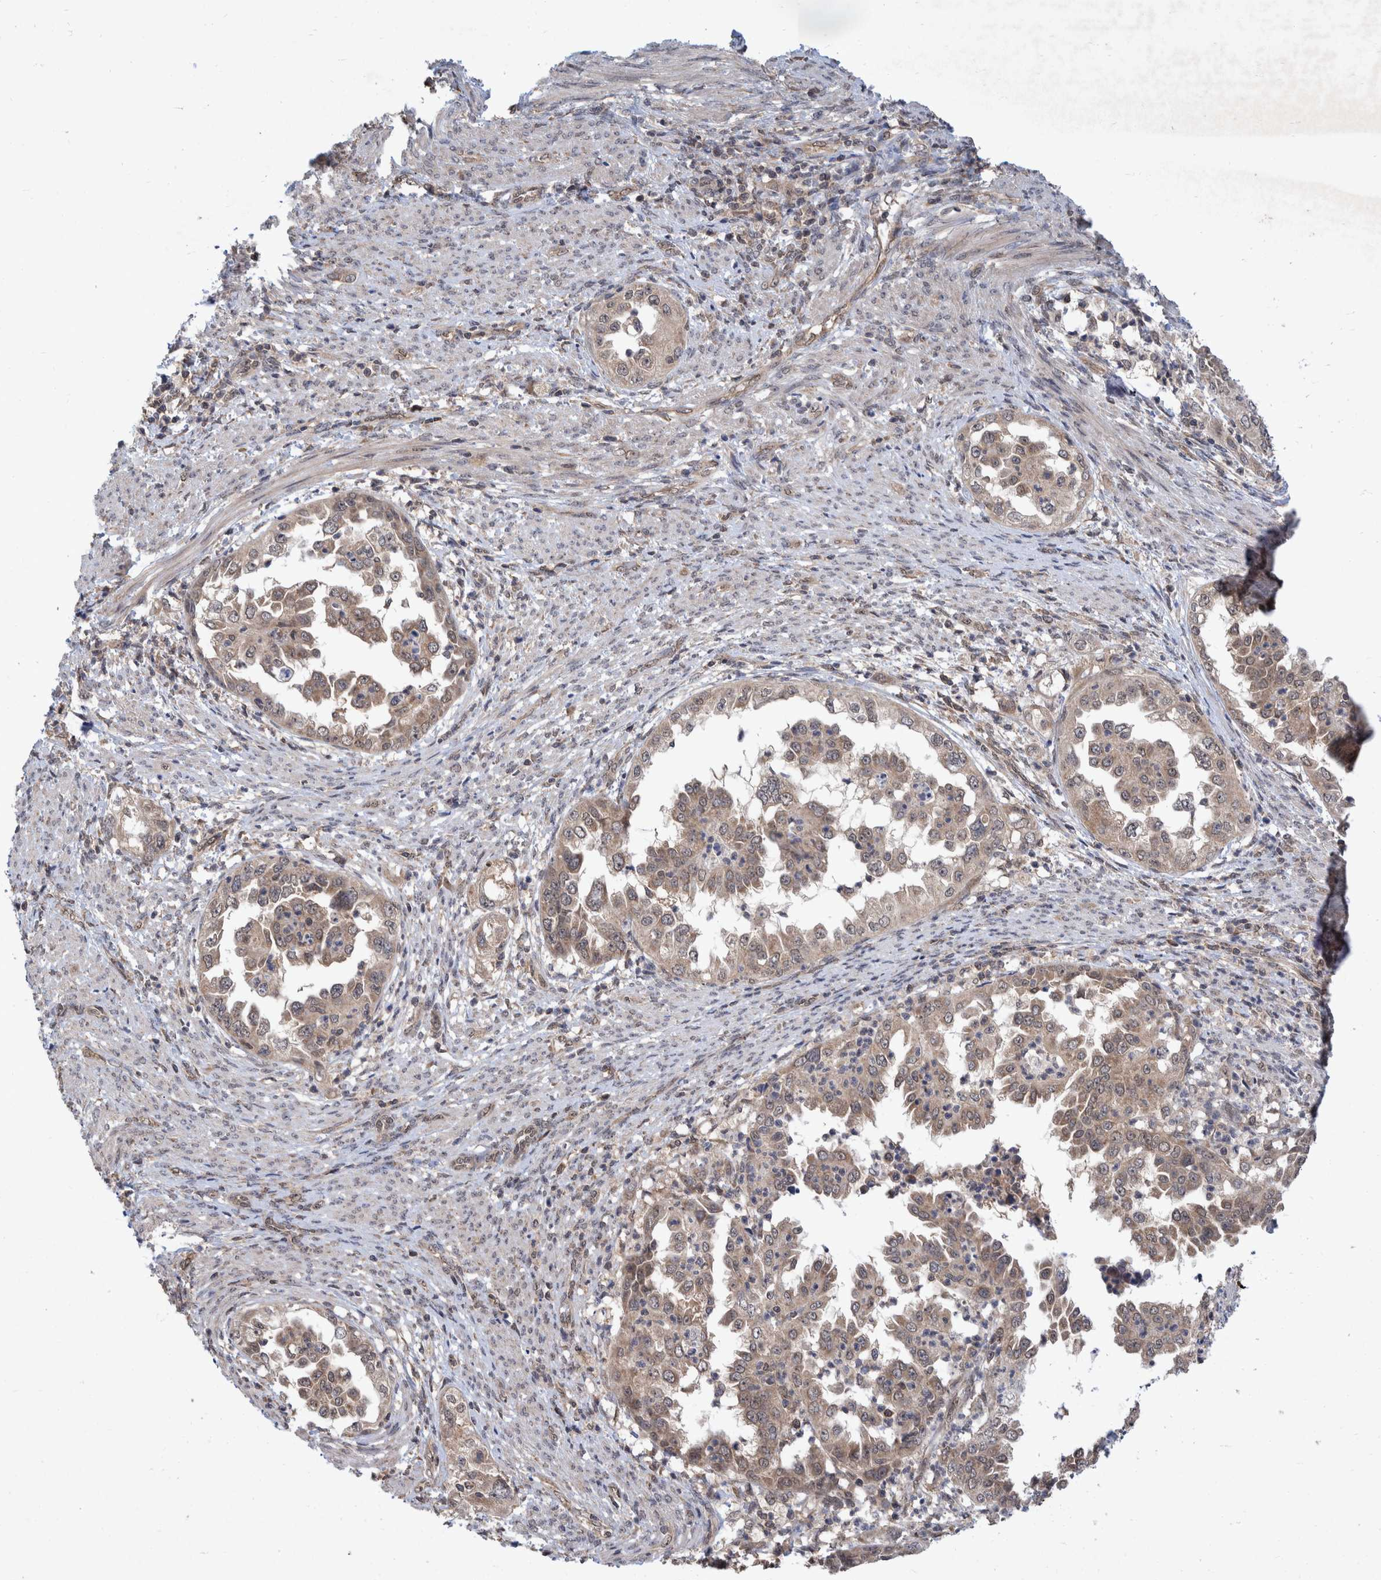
{"staining": {"intensity": "weak", "quantity": ">75%", "location": "cytoplasmic/membranous"}, "tissue": "endometrial cancer", "cell_type": "Tumor cells", "image_type": "cancer", "snomed": [{"axis": "morphology", "description": "Adenocarcinoma, NOS"}, {"axis": "topography", "description": "Endometrium"}], "caption": "This is an image of immunohistochemistry (IHC) staining of adenocarcinoma (endometrial), which shows weak positivity in the cytoplasmic/membranous of tumor cells.", "gene": "PLPBP", "patient": {"sex": "female", "age": 85}}